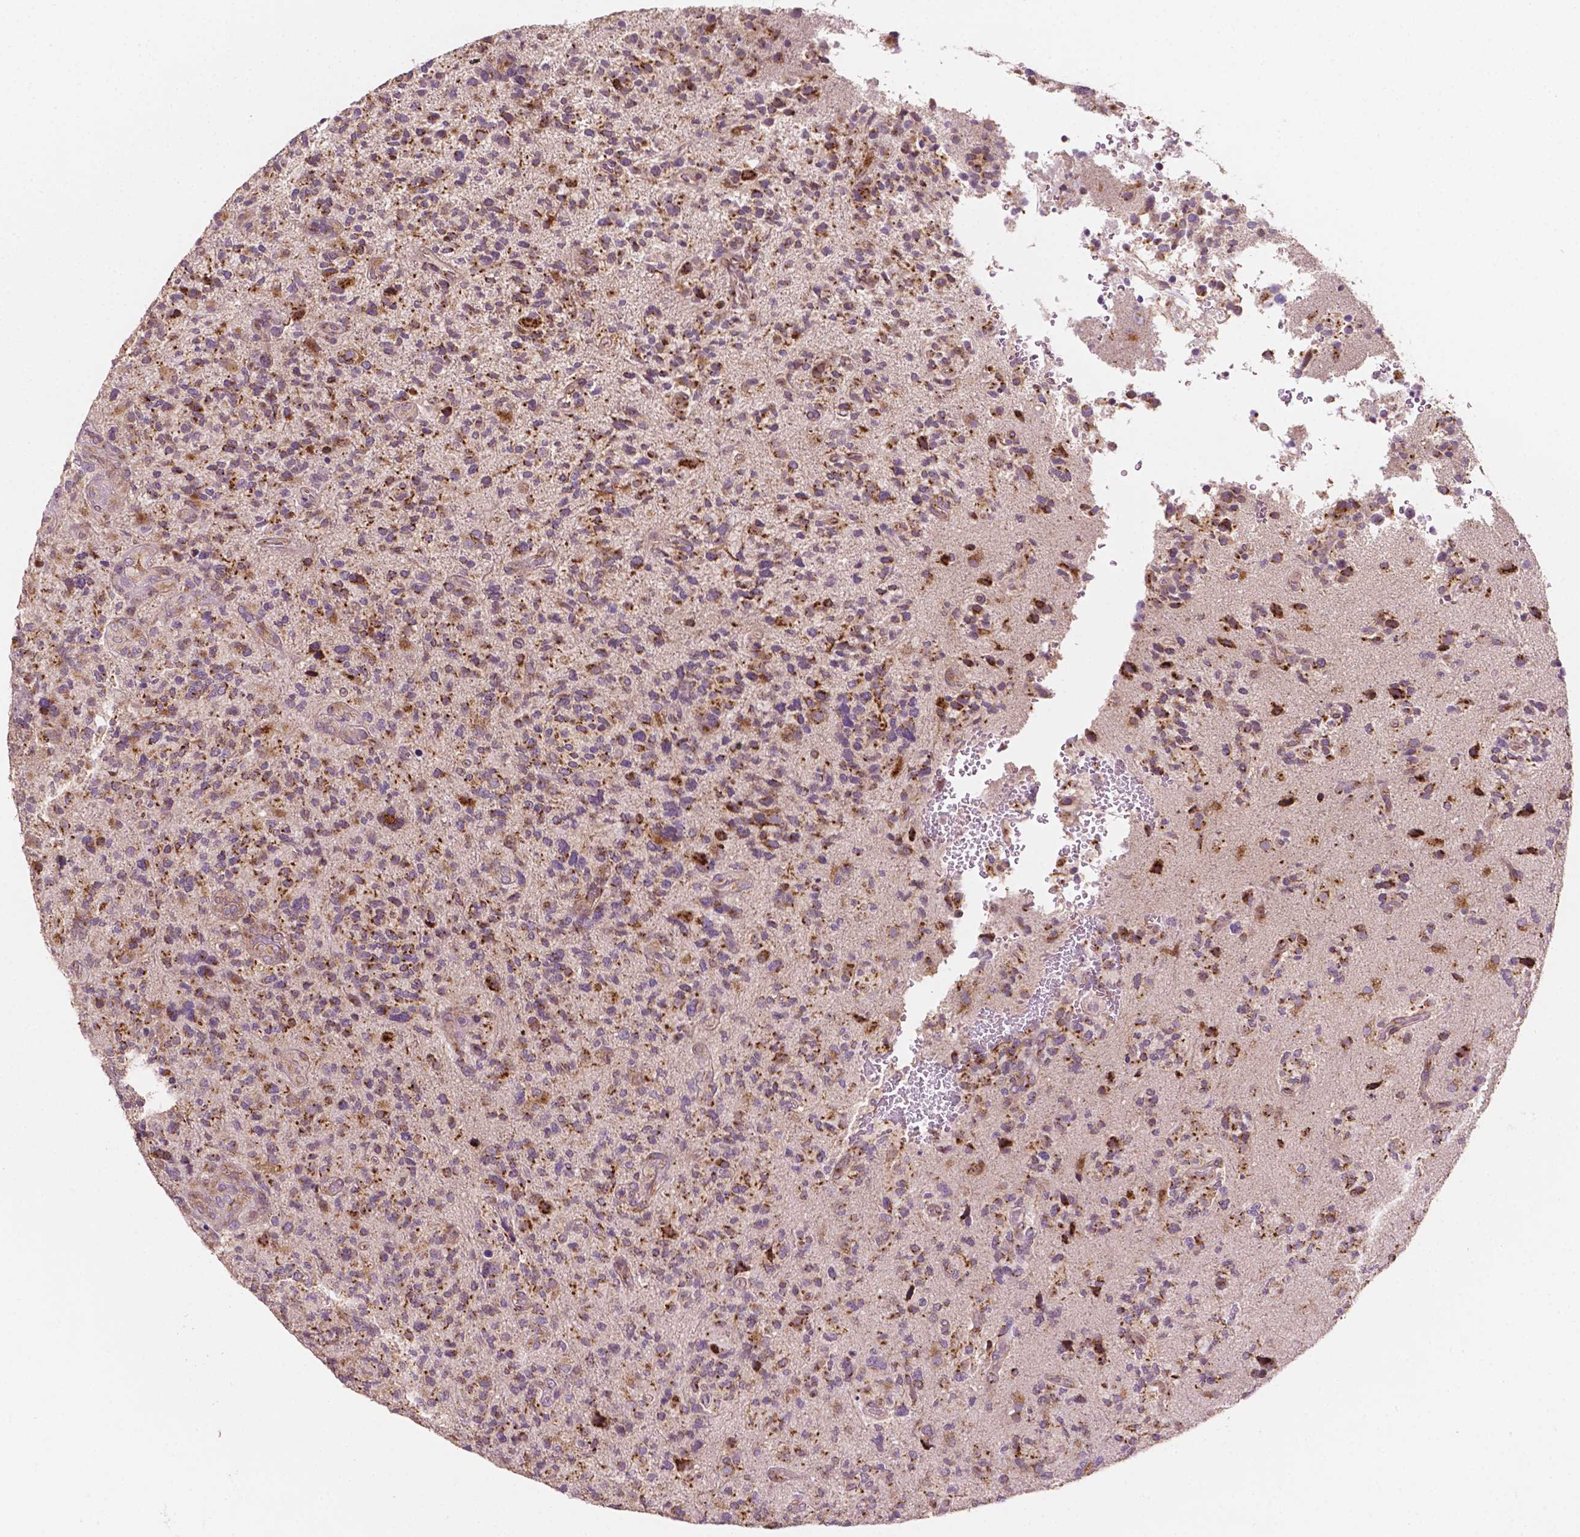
{"staining": {"intensity": "moderate", "quantity": ">75%", "location": "cytoplasmic/membranous"}, "tissue": "glioma", "cell_type": "Tumor cells", "image_type": "cancer", "snomed": [{"axis": "morphology", "description": "Glioma, malignant, High grade"}, {"axis": "topography", "description": "Brain"}], "caption": "High-power microscopy captured an immunohistochemistry histopathology image of malignant glioma (high-grade), revealing moderate cytoplasmic/membranous staining in approximately >75% of tumor cells.", "gene": "EBAG9", "patient": {"sex": "female", "age": 71}}